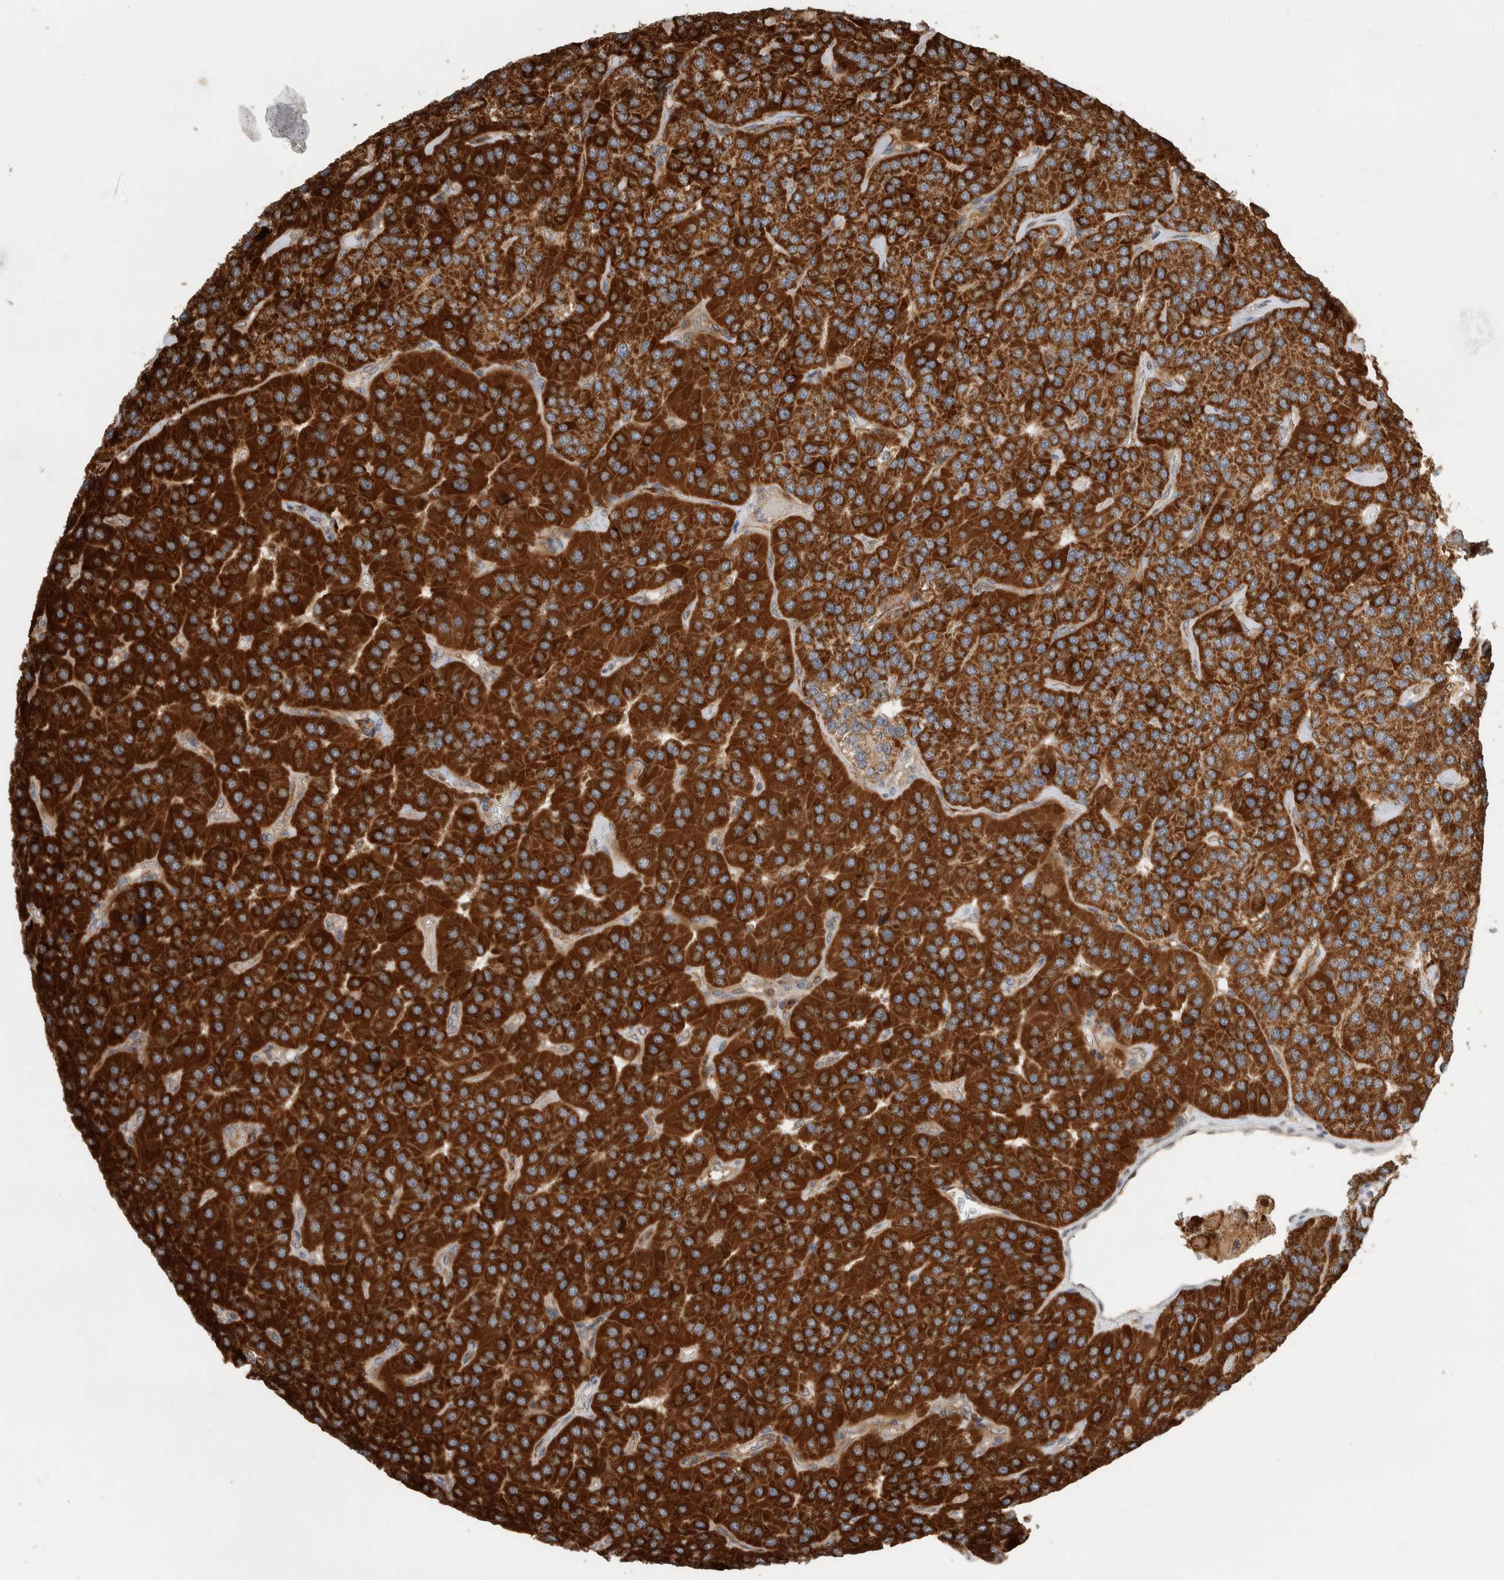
{"staining": {"intensity": "strong", "quantity": ">75%", "location": "cytoplasmic/membranous"}, "tissue": "parathyroid gland", "cell_type": "Glandular cells", "image_type": "normal", "snomed": [{"axis": "morphology", "description": "Normal tissue, NOS"}, {"axis": "morphology", "description": "Adenoma, NOS"}, {"axis": "topography", "description": "Parathyroid gland"}], "caption": "An IHC histopathology image of unremarkable tissue is shown. Protein staining in brown highlights strong cytoplasmic/membranous positivity in parathyroid gland within glandular cells.", "gene": "VPS53", "patient": {"sex": "female", "age": 86}}